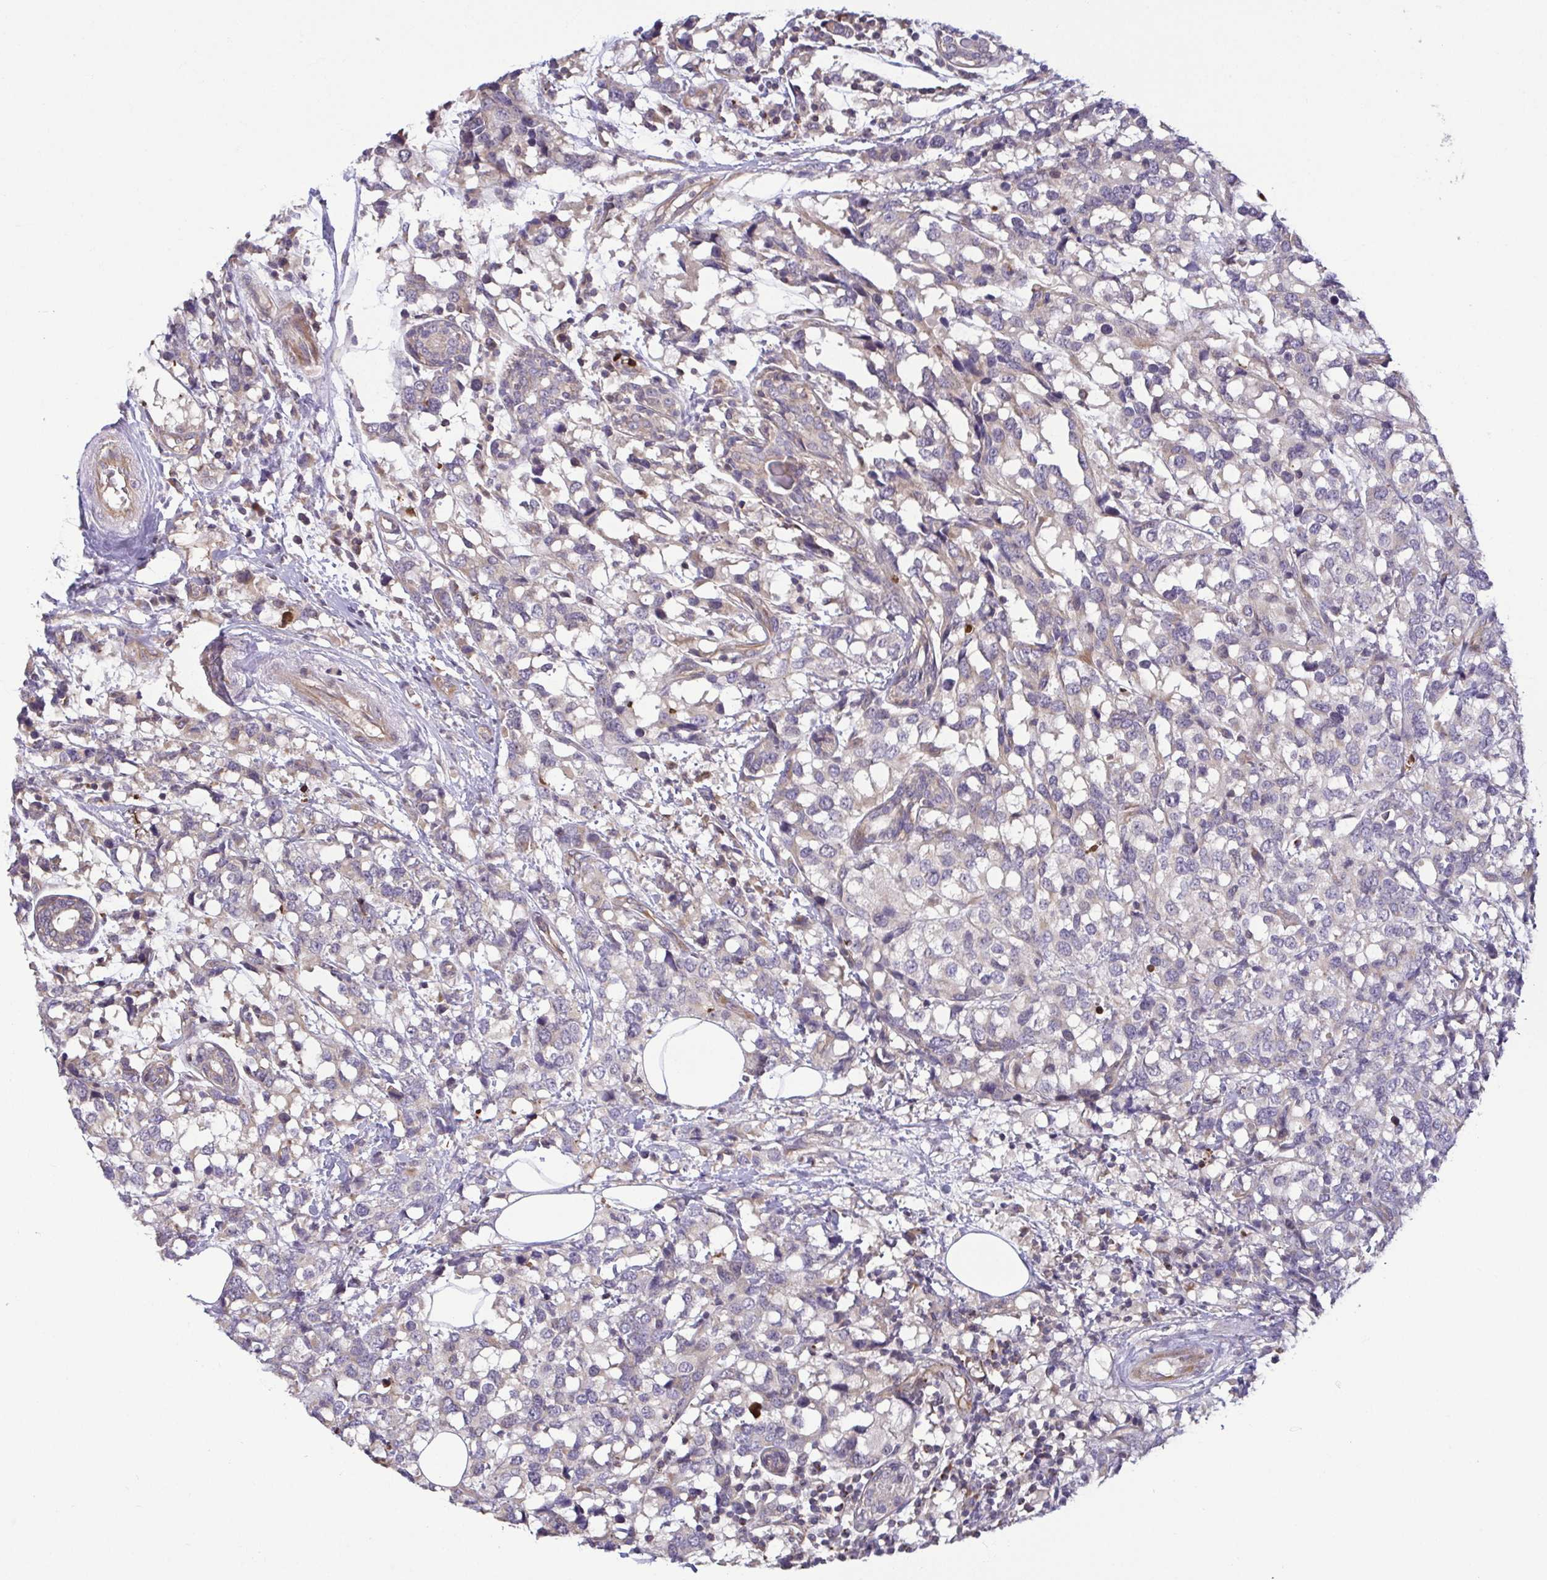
{"staining": {"intensity": "weak", "quantity": "25%-75%", "location": "cytoplasmic/membranous"}, "tissue": "breast cancer", "cell_type": "Tumor cells", "image_type": "cancer", "snomed": [{"axis": "morphology", "description": "Lobular carcinoma"}, {"axis": "topography", "description": "Breast"}], "caption": "Tumor cells reveal weak cytoplasmic/membranous staining in approximately 25%-75% of cells in breast cancer.", "gene": "OSBPL7", "patient": {"sex": "female", "age": 59}}